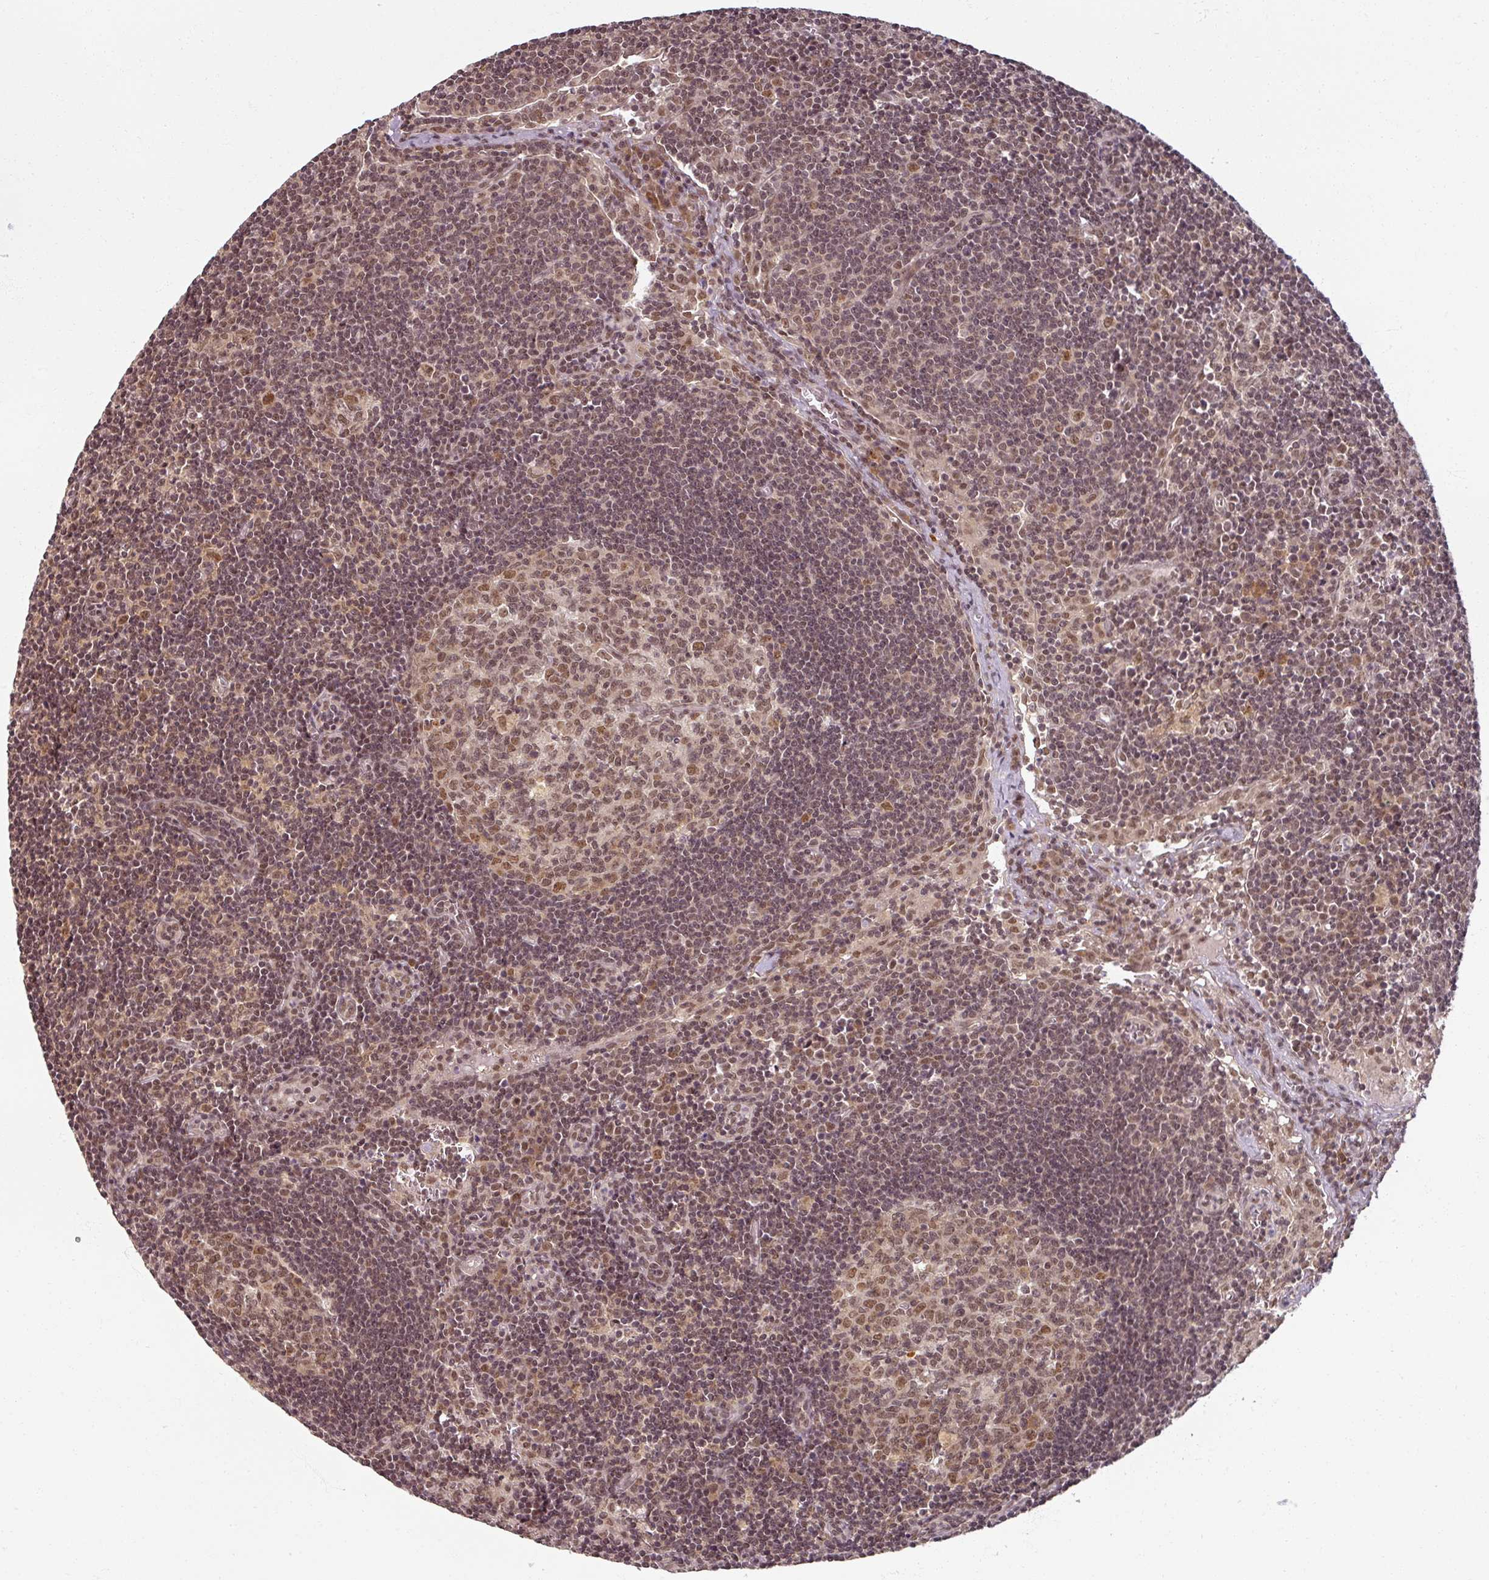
{"staining": {"intensity": "moderate", "quantity": "25%-75%", "location": "nuclear"}, "tissue": "lymph node", "cell_type": "Germinal center cells", "image_type": "normal", "snomed": [{"axis": "morphology", "description": "Normal tissue, NOS"}, {"axis": "topography", "description": "Lymph node"}], "caption": "Lymph node stained with a brown dye displays moderate nuclear positive expression in approximately 25%-75% of germinal center cells.", "gene": "POLR2G", "patient": {"sex": "female", "age": 29}}